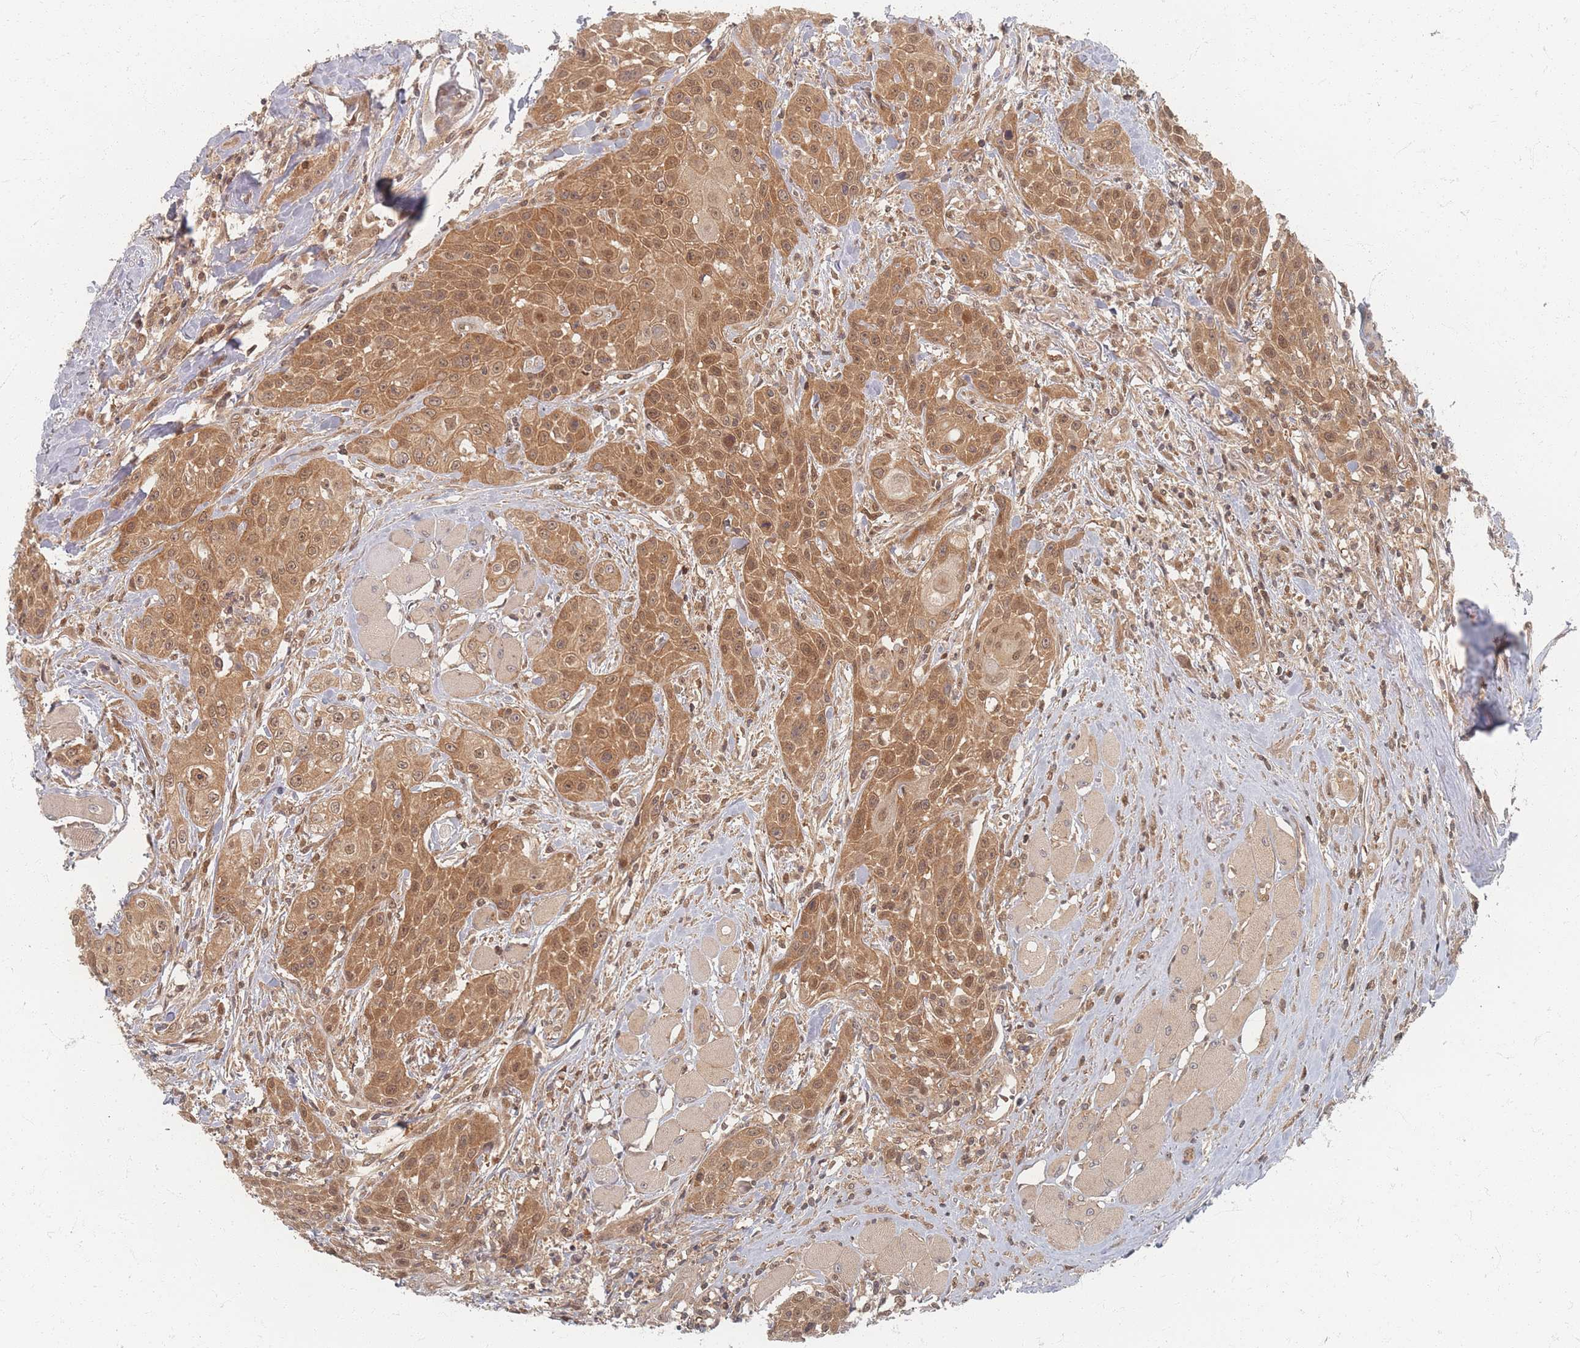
{"staining": {"intensity": "moderate", "quantity": ">75%", "location": "cytoplasmic/membranous,nuclear"}, "tissue": "head and neck cancer", "cell_type": "Tumor cells", "image_type": "cancer", "snomed": [{"axis": "morphology", "description": "Squamous cell carcinoma, NOS"}, {"axis": "topography", "description": "Oral tissue"}, {"axis": "topography", "description": "Head-Neck"}], "caption": "Head and neck cancer stained for a protein shows moderate cytoplasmic/membranous and nuclear positivity in tumor cells. (Brightfield microscopy of DAB IHC at high magnification).", "gene": "PSMD9", "patient": {"sex": "female", "age": 82}}